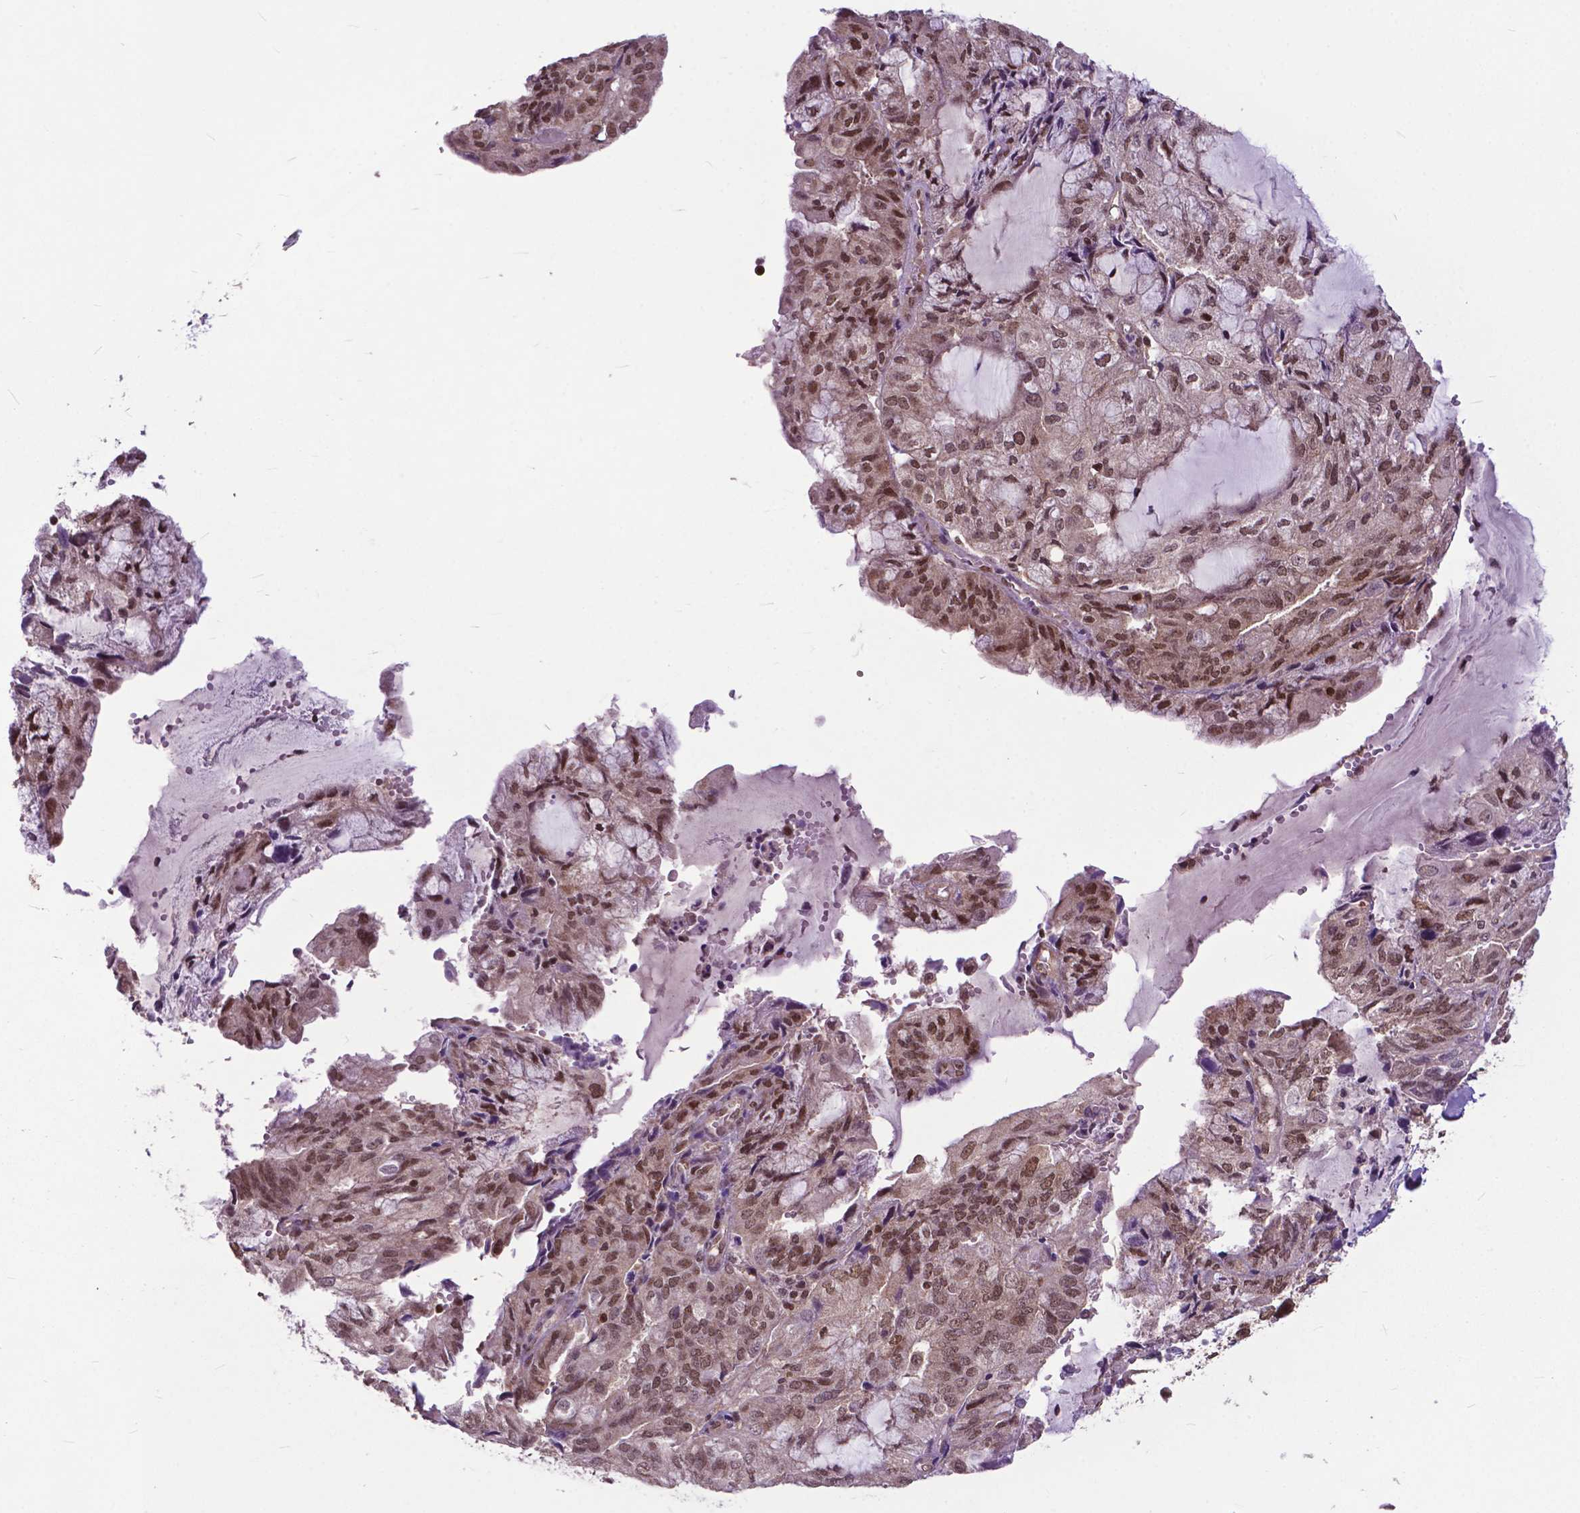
{"staining": {"intensity": "moderate", "quantity": ">75%", "location": "nuclear"}, "tissue": "endometrial cancer", "cell_type": "Tumor cells", "image_type": "cancer", "snomed": [{"axis": "morphology", "description": "Adenocarcinoma, NOS"}, {"axis": "topography", "description": "Endometrium"}], "caption": "An IHC micrograph of tumor tissue is shown. Protein staining in brown shows moderate nuclear positivity in endometrial cancer (adenocarcinoma) within tumor cells.", "gene": "FAF1", "patient": {"sex": "female", "age": 81}}